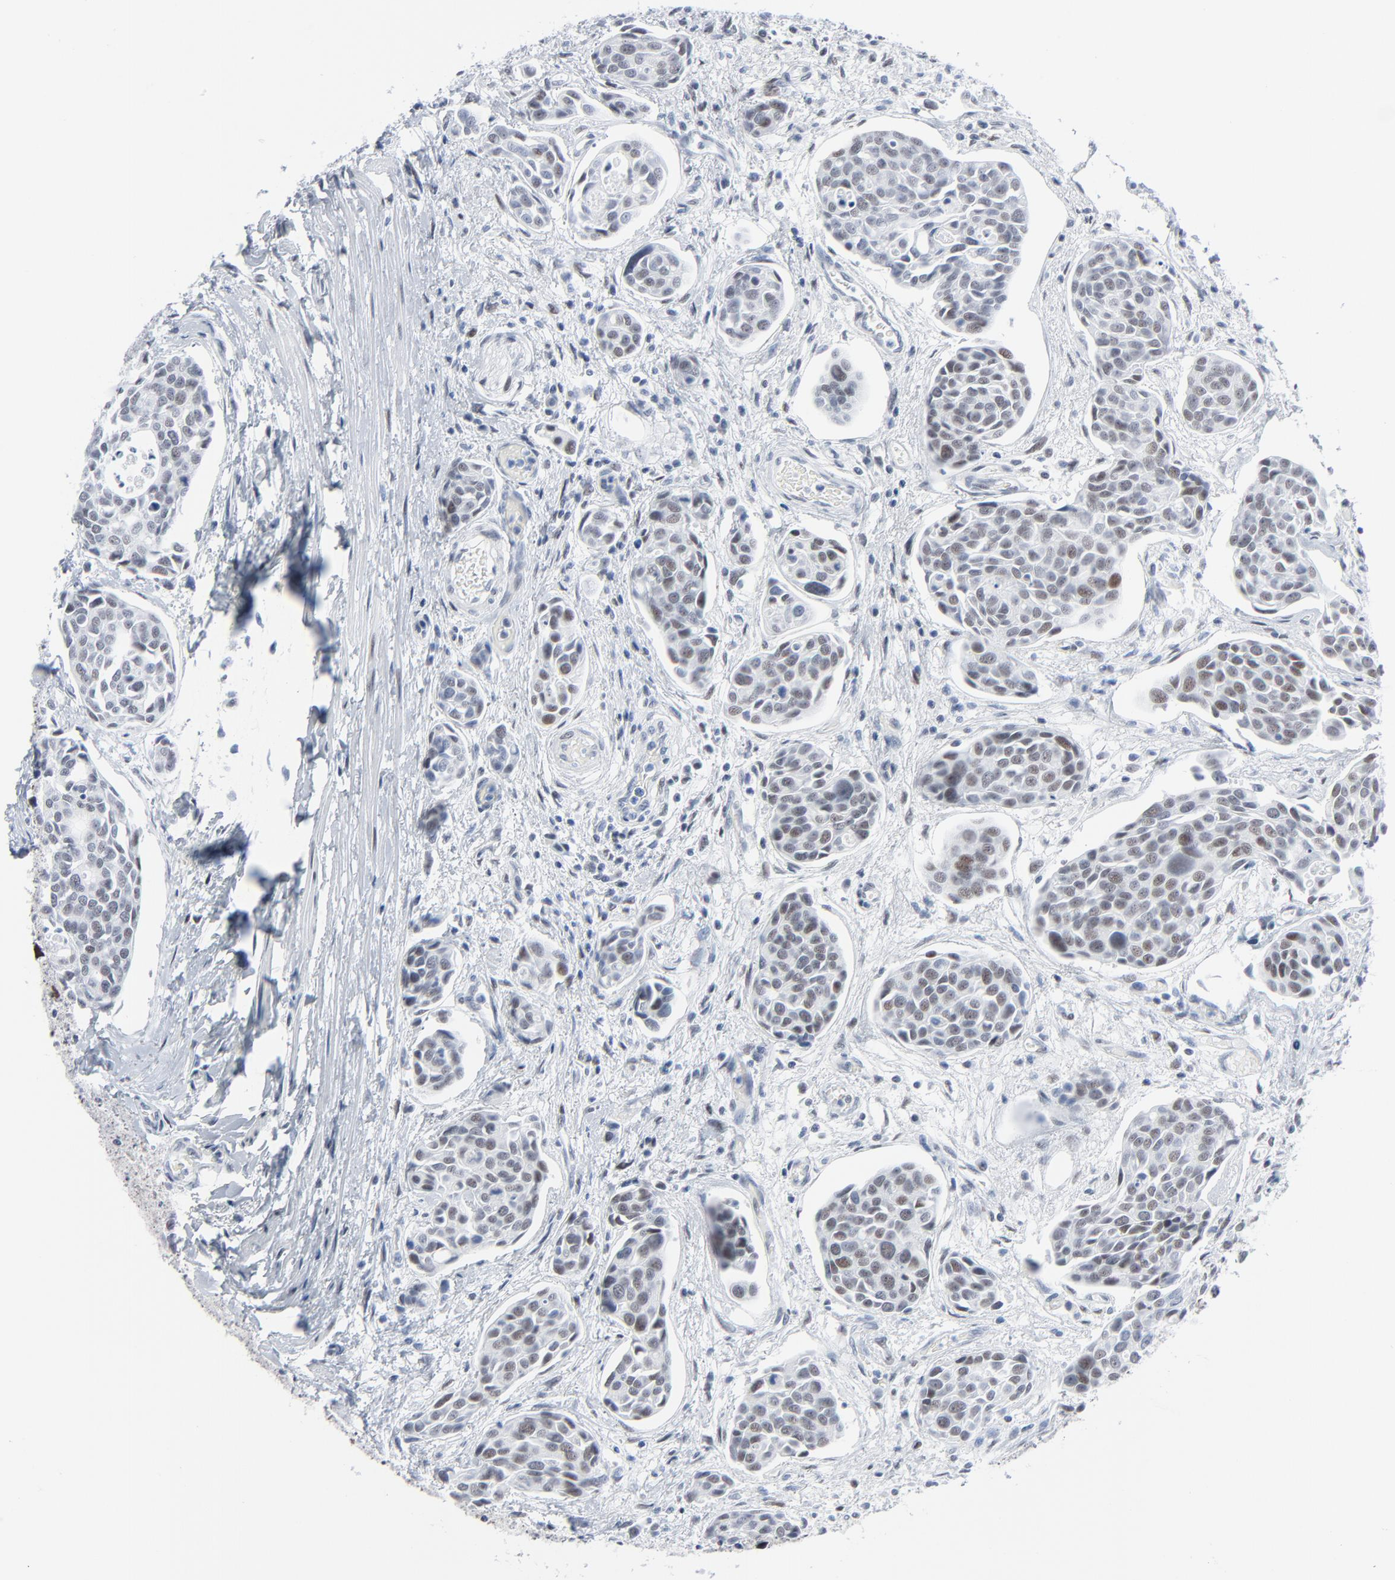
{"staining": {"intensity": "weak", "quantity": "25%-75%", "location": "nuclear"}, "tissue": "urothelial cancer", "cell_type": "Tumor cells", "image_type": "cancer", "snomed": [{"axis": "morphology", "description": "Urothelial carcinoma, High grade"}, {"axis": "topography", "description": "Urinary bladder"}], "caption": "Urothelial carcinoma (high-grade) stained with DAB immunohistochemistry (IHC) demonstrates low levels of weak nuclear staining in approximately 25%-75% of tumor cells.", "gene": "SIRT1", "patient": {"sex": "male", "age": 78}}